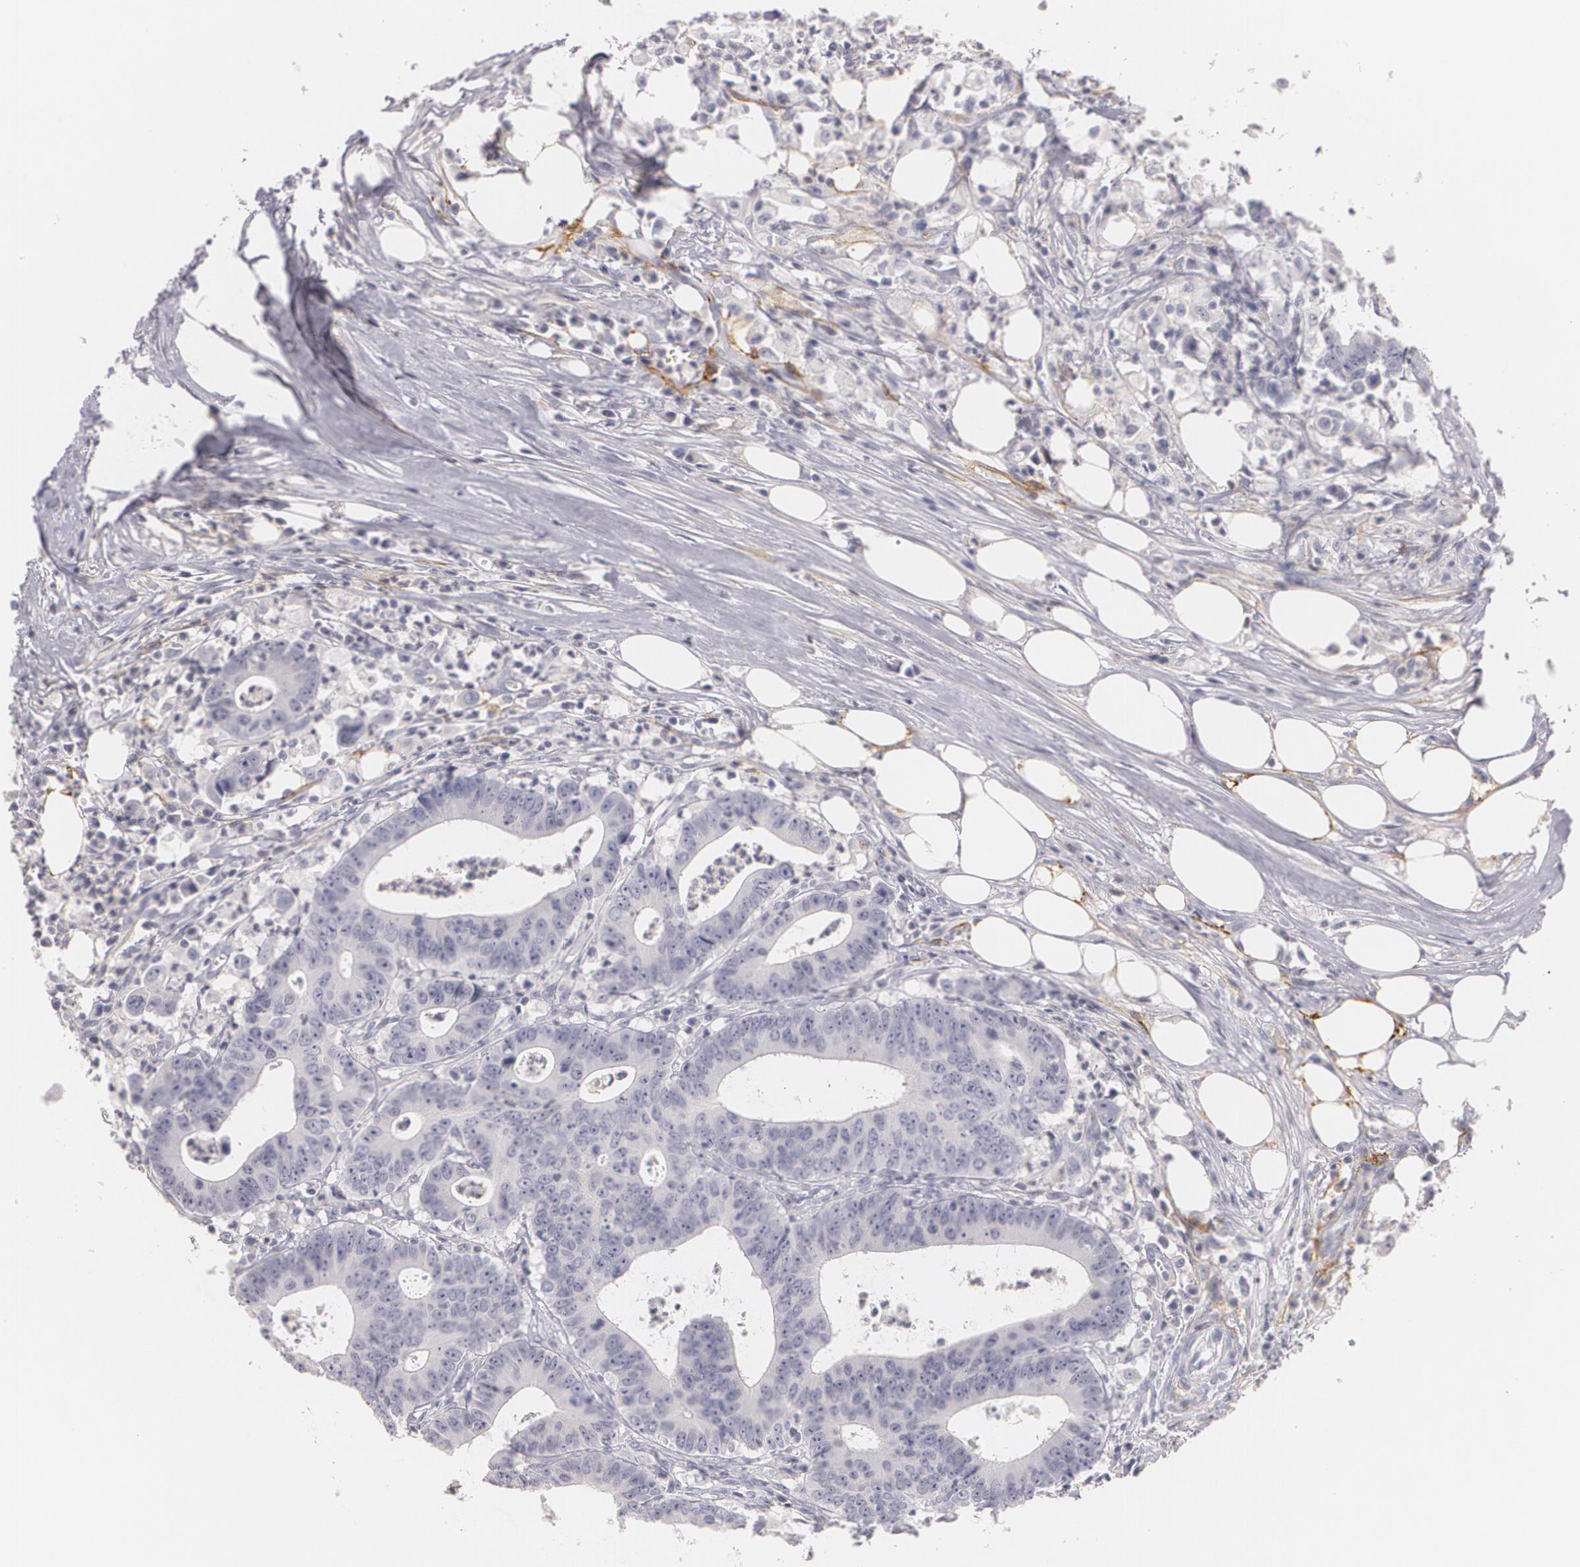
{"staining": {"intensity": "negative", "quantity": "none", "location": "none"}, "tissue": "colorectal cancer", "cell_type": "Tumor cells", "image_type": "cancer", "snomed": [{"axis": "morphology", "description": "Adenocarcinoma, NOS"}, {"axis": "topography", "description": "Colon"}], "caption": "The photomicrograph reveals no staining of tumor cells in colorectal adenocarcinoma. (DAB (3,3'-diaminobenzidine) immunohistochemistry (IHC), high magnification).", "gene": "NGFR", "patient": {"sex": "male", "age": 55}}